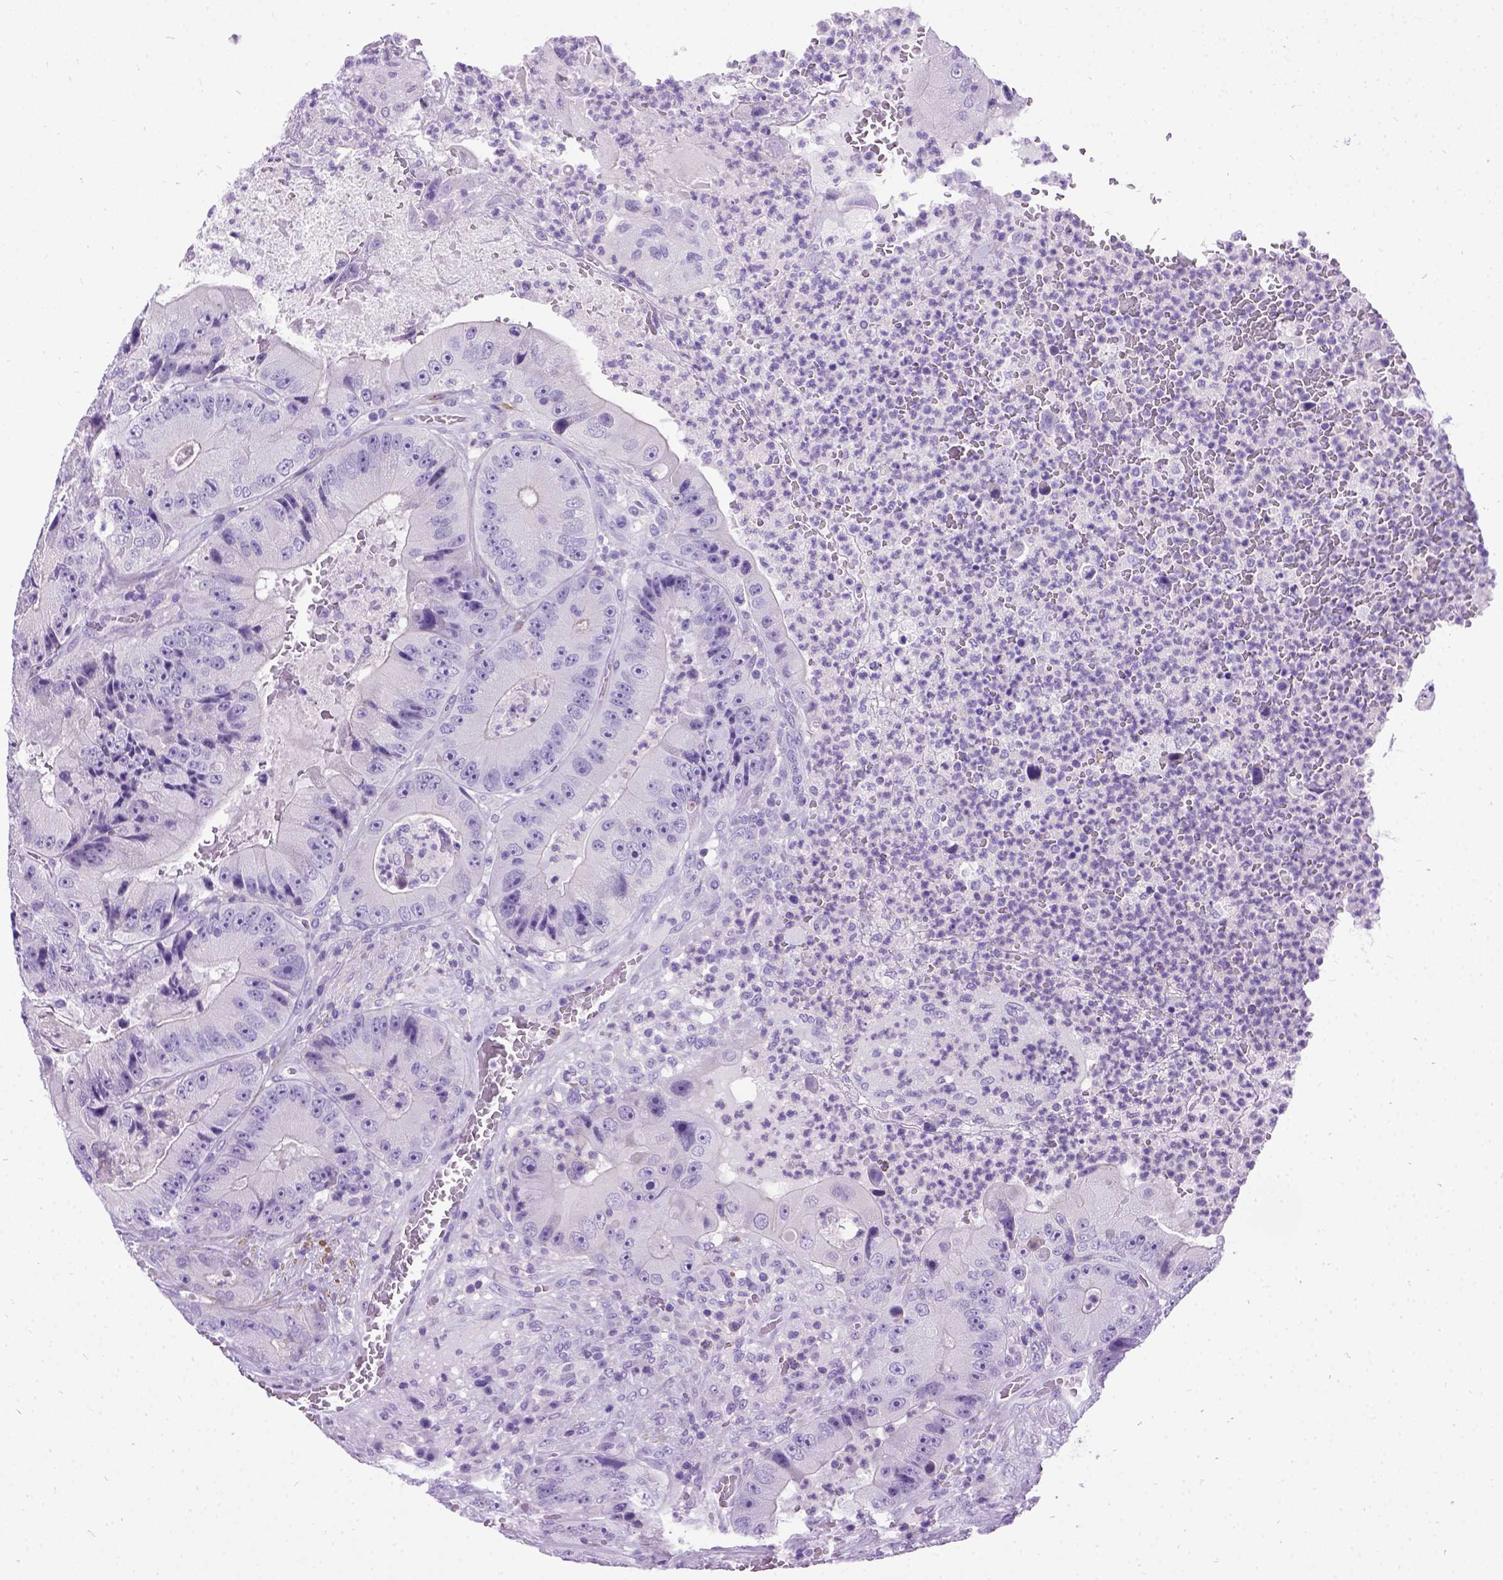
{"staining": {"intensity": "negative", "quantity": "none", "location": "none"}, "tissue": "colorectal cancer", "cell_type": "Tumor cells", "image_type": "cancer", "snomed": [{"axis": "morphology", "description": "Adenocarcinoma, NOS"}, {"axis": "topography", "description": "Colon"}], "caption": "Image shows no significant protein expression in tumor cells of colorectal adenocarcinoma. Brightfield microscopy of immunohistochemistry (IHC) stained with DAB (brown) and hematoxylin (blue), captured at high magnification.", "gene": "PRG2", "patient": {"sex": "female", "age": 86}}